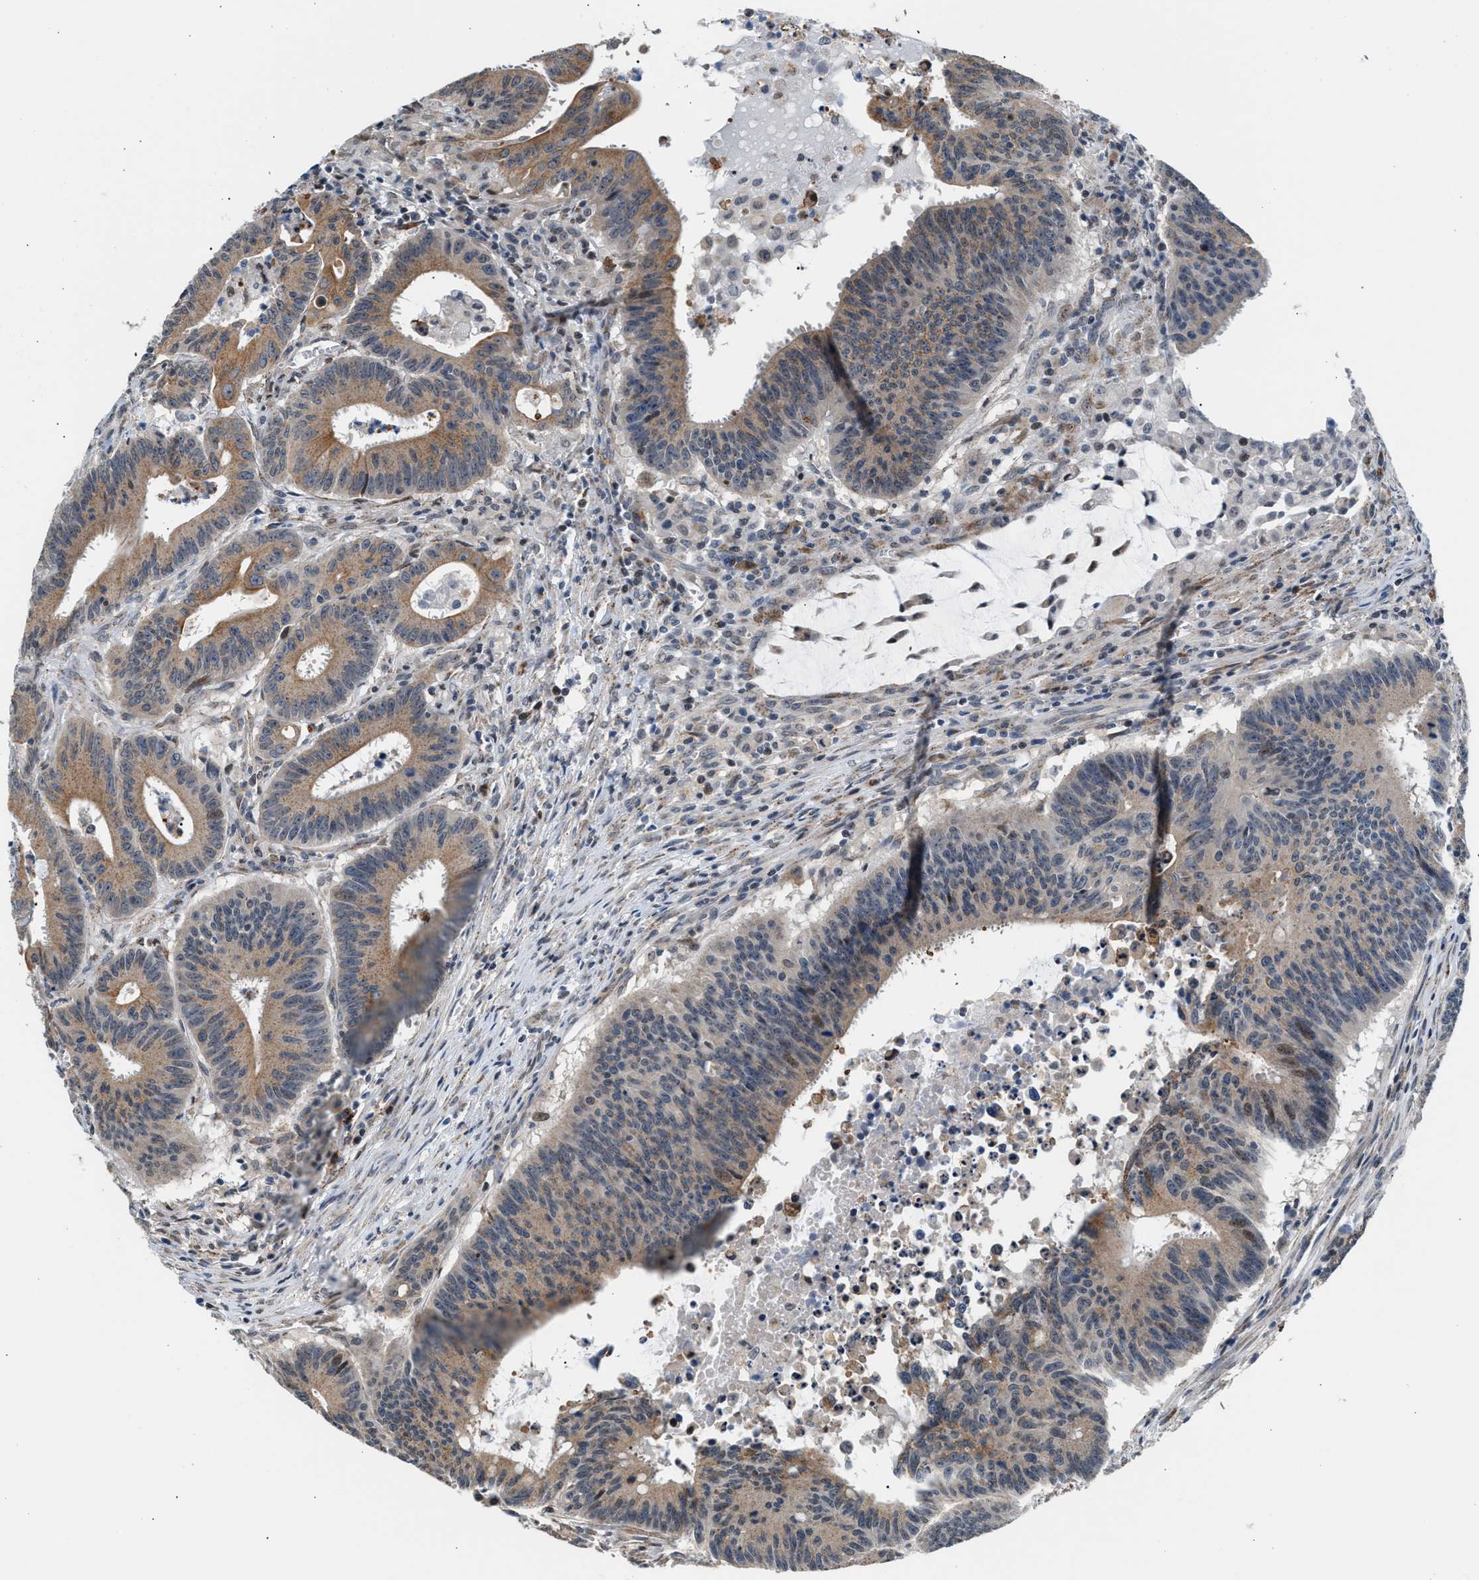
{"staining": {"intensity": "moderate", "quantity": ">75%", "location": "cytoplasmic/membranous"}, "tissue": "colorectal cancer", "cell_type": "Tumor cells", "image_type": "cancer", "snomed": [{"axis": "morphology", "description": "Adenocarcinoma, NOS"}, {"axis": "topography", "description": "Colon"}], "caption": "Colorectal adenocarcinoma tissue reveals moderate cytoplasmic/membranous staining in approximately >75% of tumor cells The protein is shown in brown color, while the nuclei are stained blue.", "gene": "KCNMB2", "patient": {"sex": "male", "age": 45}}